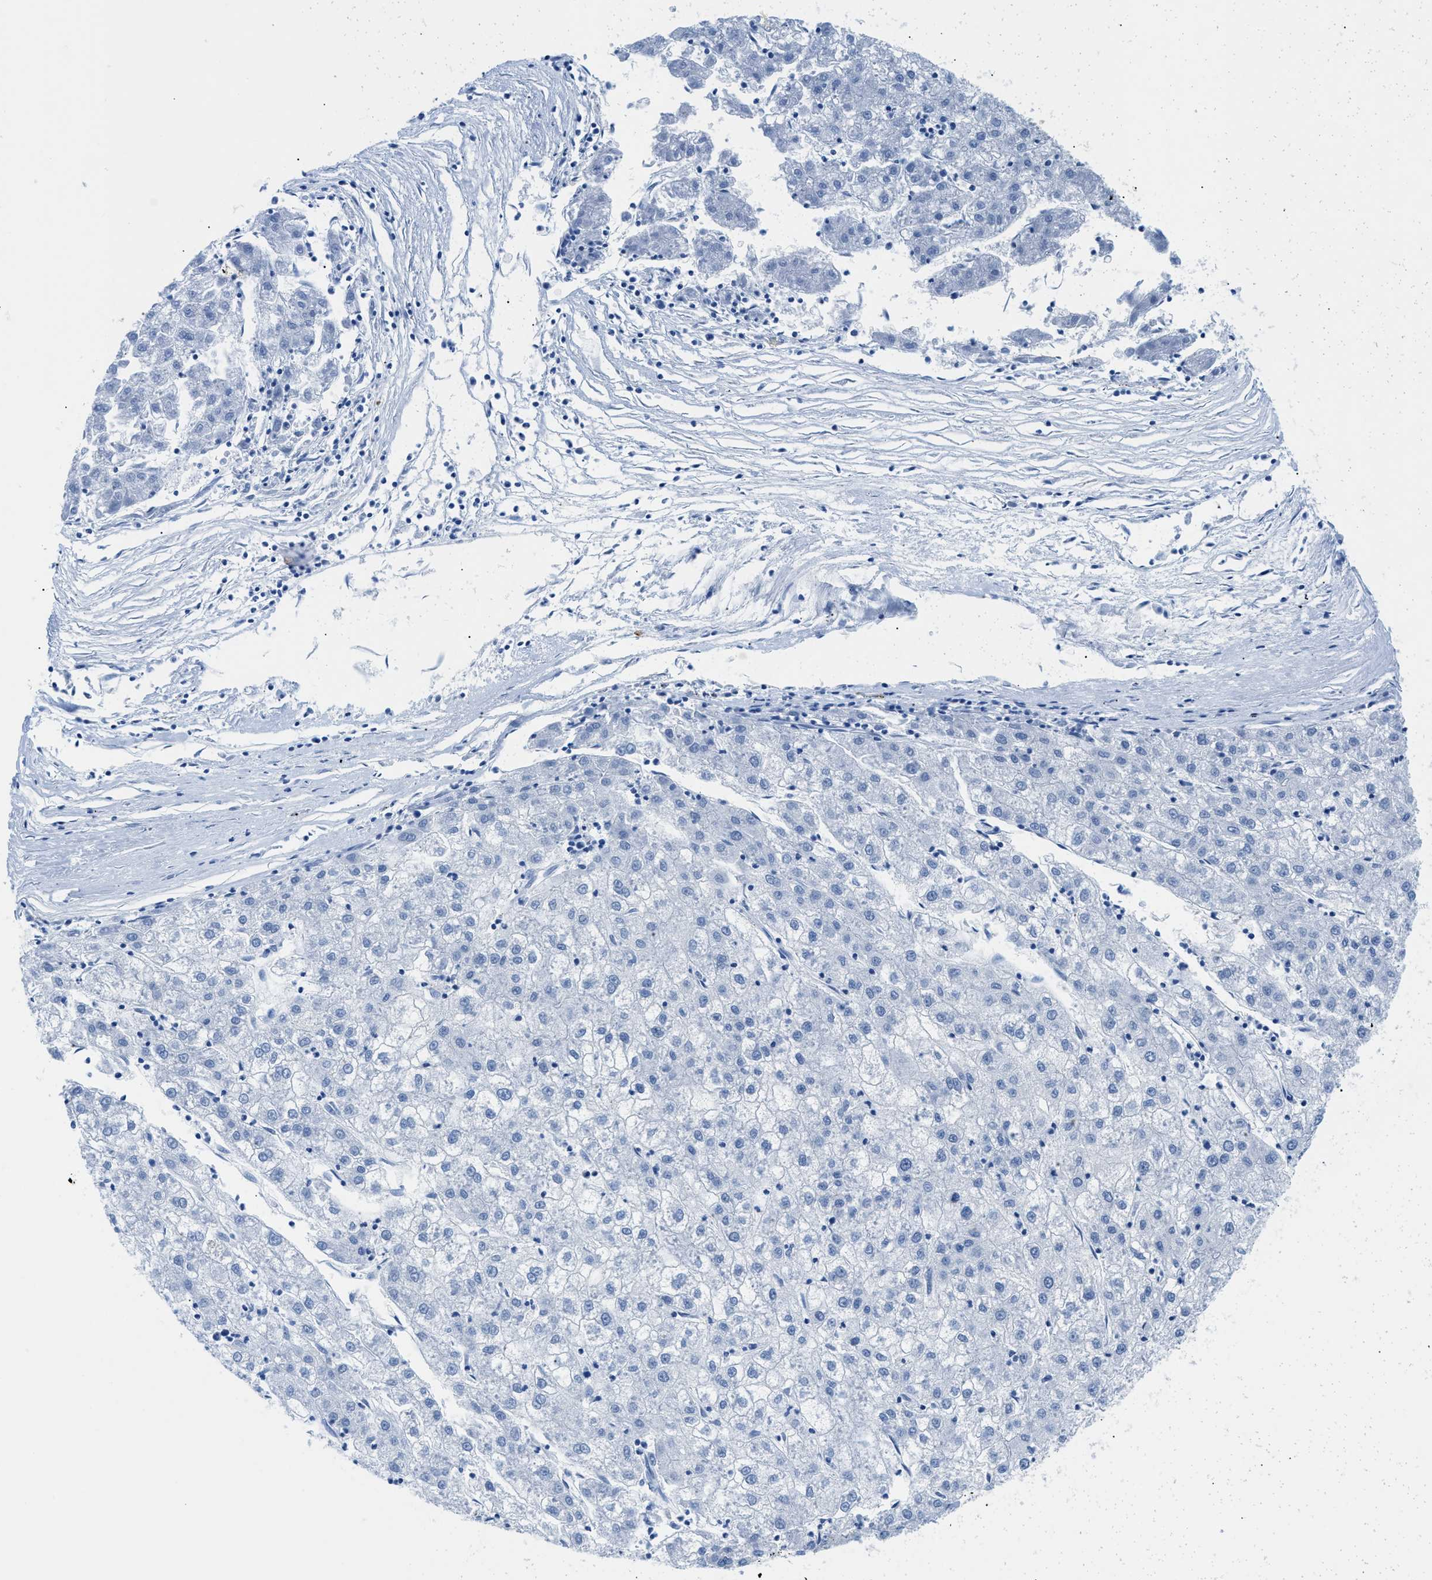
{"staining": {"intensity": "negative", "quantity": "none", "location": "none"}, "tissue": "liver cancer", "cell_type": "Tumor cells", "image_type": "cancer", "snomed": [{"axis": "morphology", "description": "Carcinoma, Hepatocellular, NOS"}, {"axis": "topography", "description": "Liver"}], "caption": "A micrograph of human liver cancer (hepatocellular carcinoma) is negative for staining in tumor cells. (DAB (3,3'-diaminobenzidine) immunohistochemistry (IHC) with hematoxylin counter stain).", "gene": "FDCSP", "patient": {"sex": "male", "age": 72}}